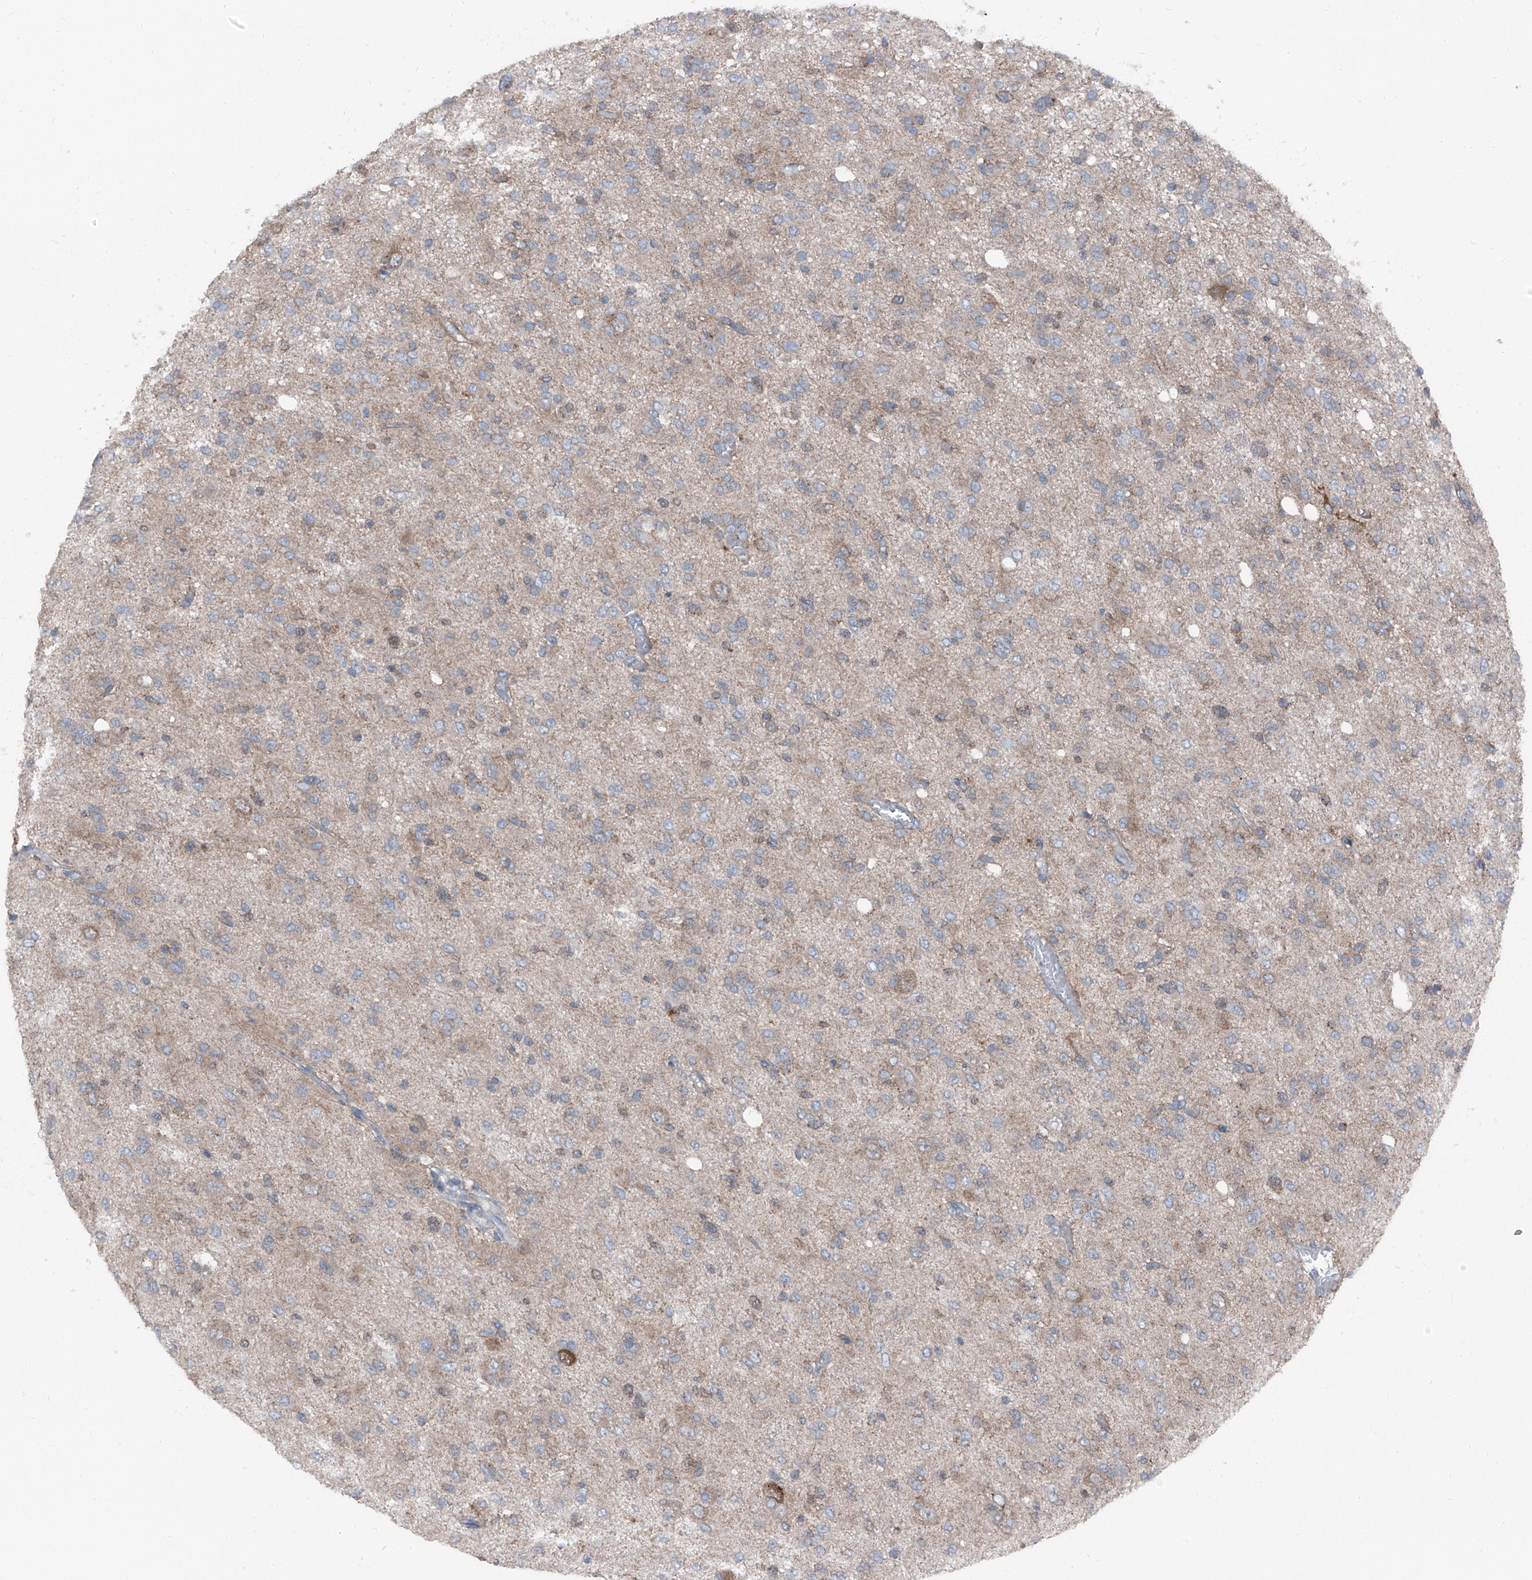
{"staining": {"intensity": "negative", "quantity": "none", "location": "none"}, "tissue": "glioma", "cell_type": "Tumor cells", "image_type": "cancer", "snomed": [{"axis": "morphology", "description": "Glioma, malignant, High grade"}, {"axis": "topography", "description": "Brain"}], "caption": "Tumor cells are negative for protein expression in human glioma.", "gene": "GPR142", "patient": {"sex": "female", "age": 59}}